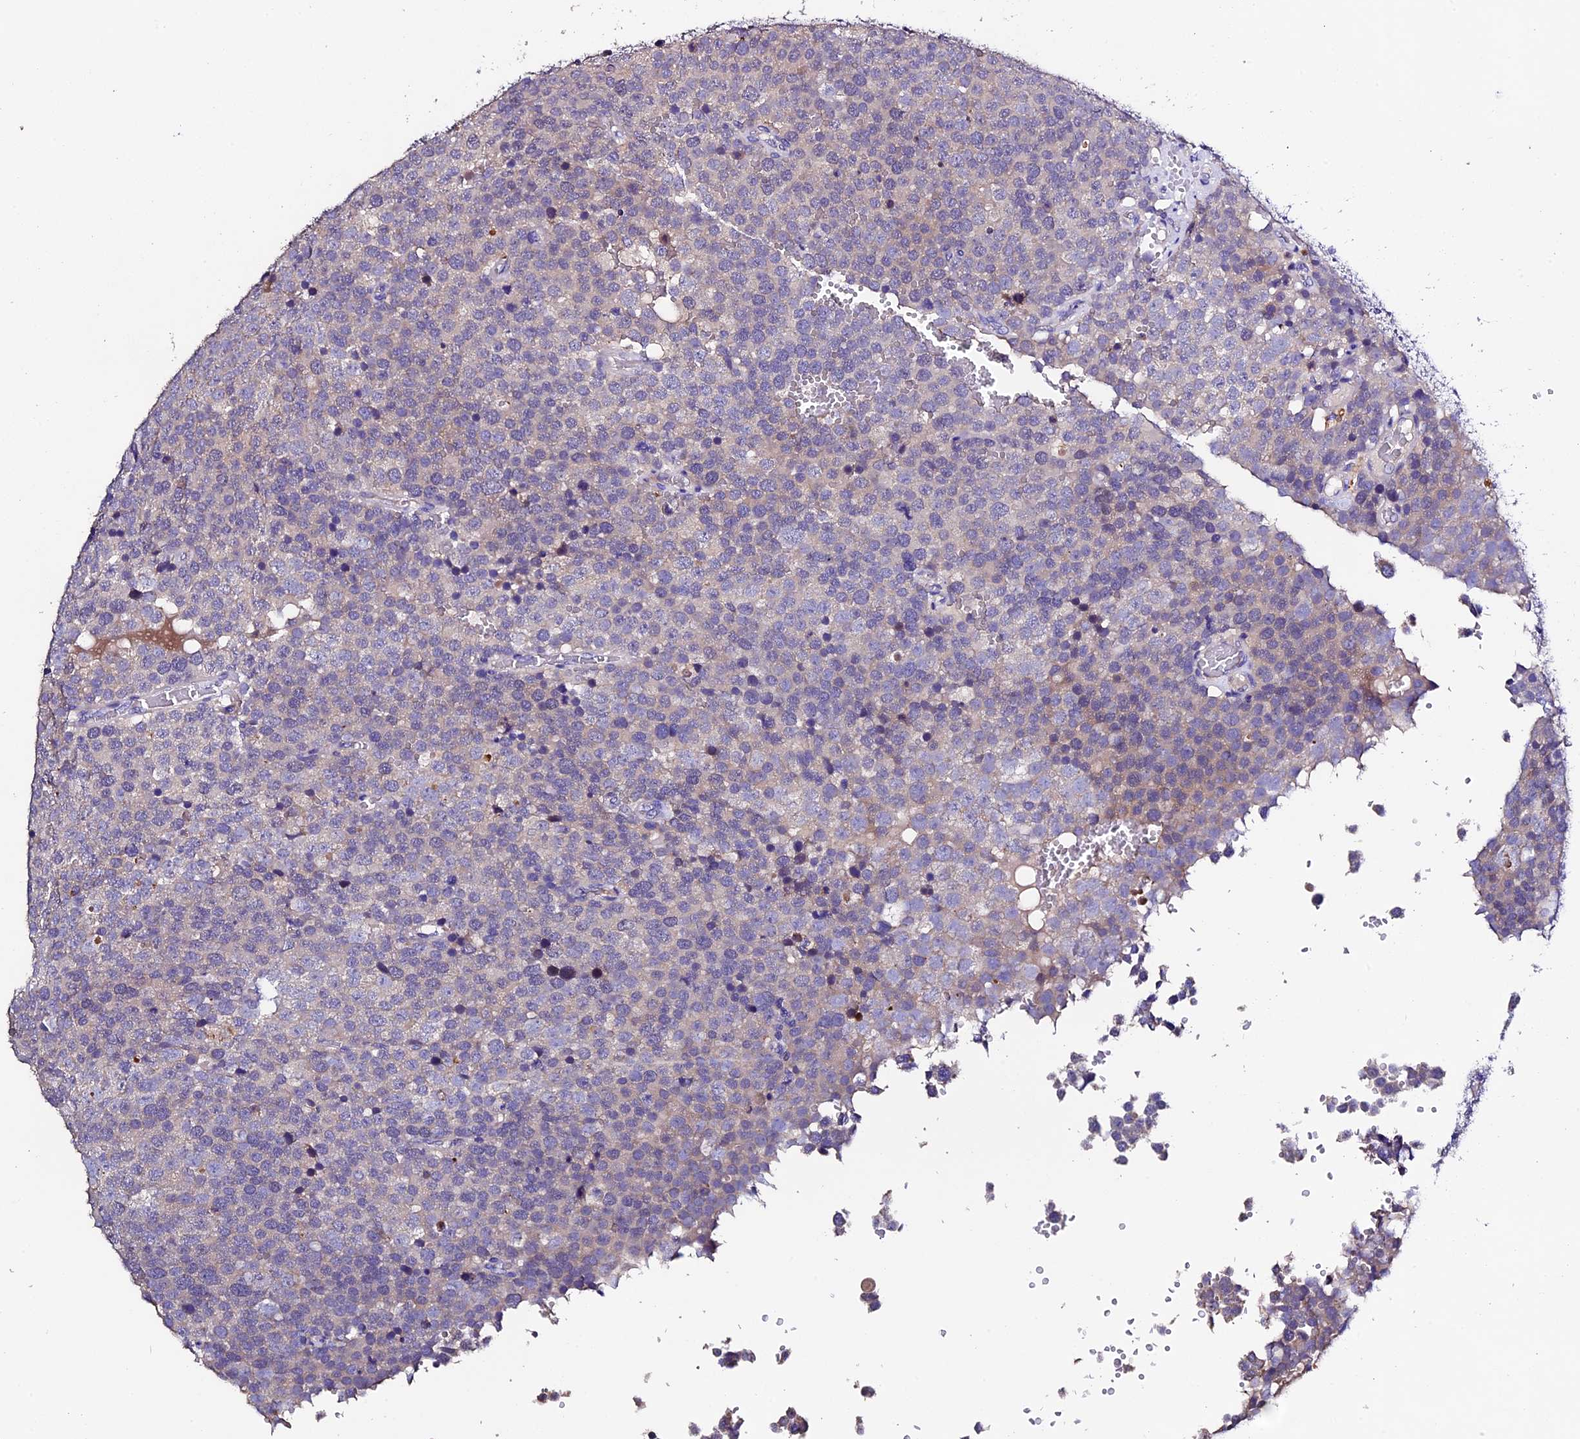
{"staining": {"intensity": "weak", "quantity": "<25%", "location": "cytoplasmic/membranous"}, "tissue": "testis cancer", "cell_type": "Tumor cells", "image_type": "cancer", "snomed": [{"axis": "morphology", "description": "Seminoma, NOS"}, {"axis": "topography", "description": "Testis"}], "caption": "There is no significant positivity in tumor cells of testis cancer.", "gene": "FBXW9", "patient": {"sex": "male", "age": 71}}